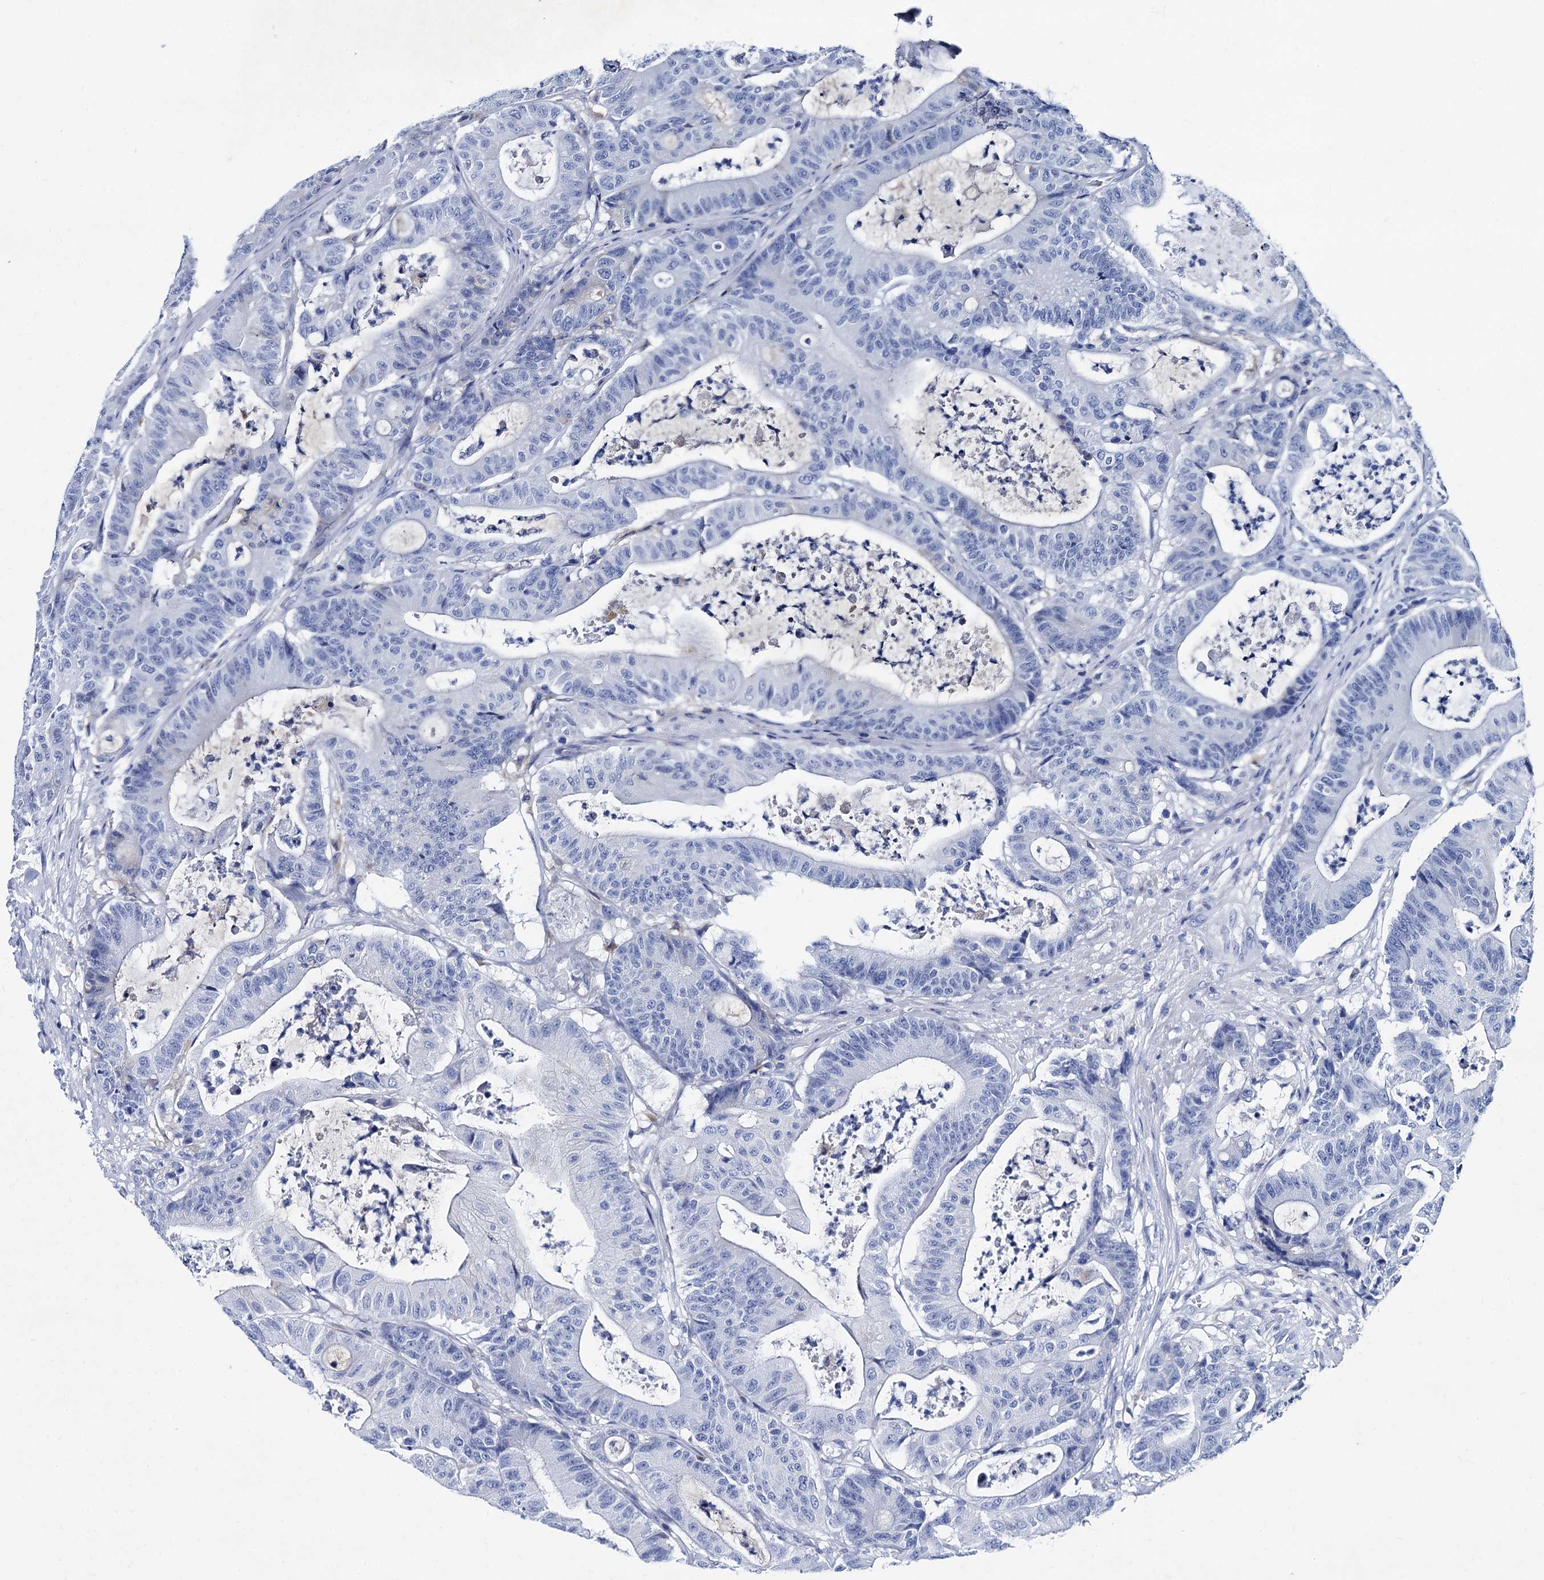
{"staining": {"intensity": "negative", "quantity": "none", "location": "none"}, "tissue": "colorectal cancer", "cell_type": "Tumor cells", "image_type": "cancer", "snomed": [{"axis": "morphology", "description": "Adenocarcinoma, NOS"}, {"axis": "topography", "description": "Rectum"}], "caption": "Immunohistochemical staining of human colorectal cancer (adenocarcinoma) shows no significant positivity in tumor cells.", "gene": "TMEM72", "patient": {"sex": "male", "age": 63}}